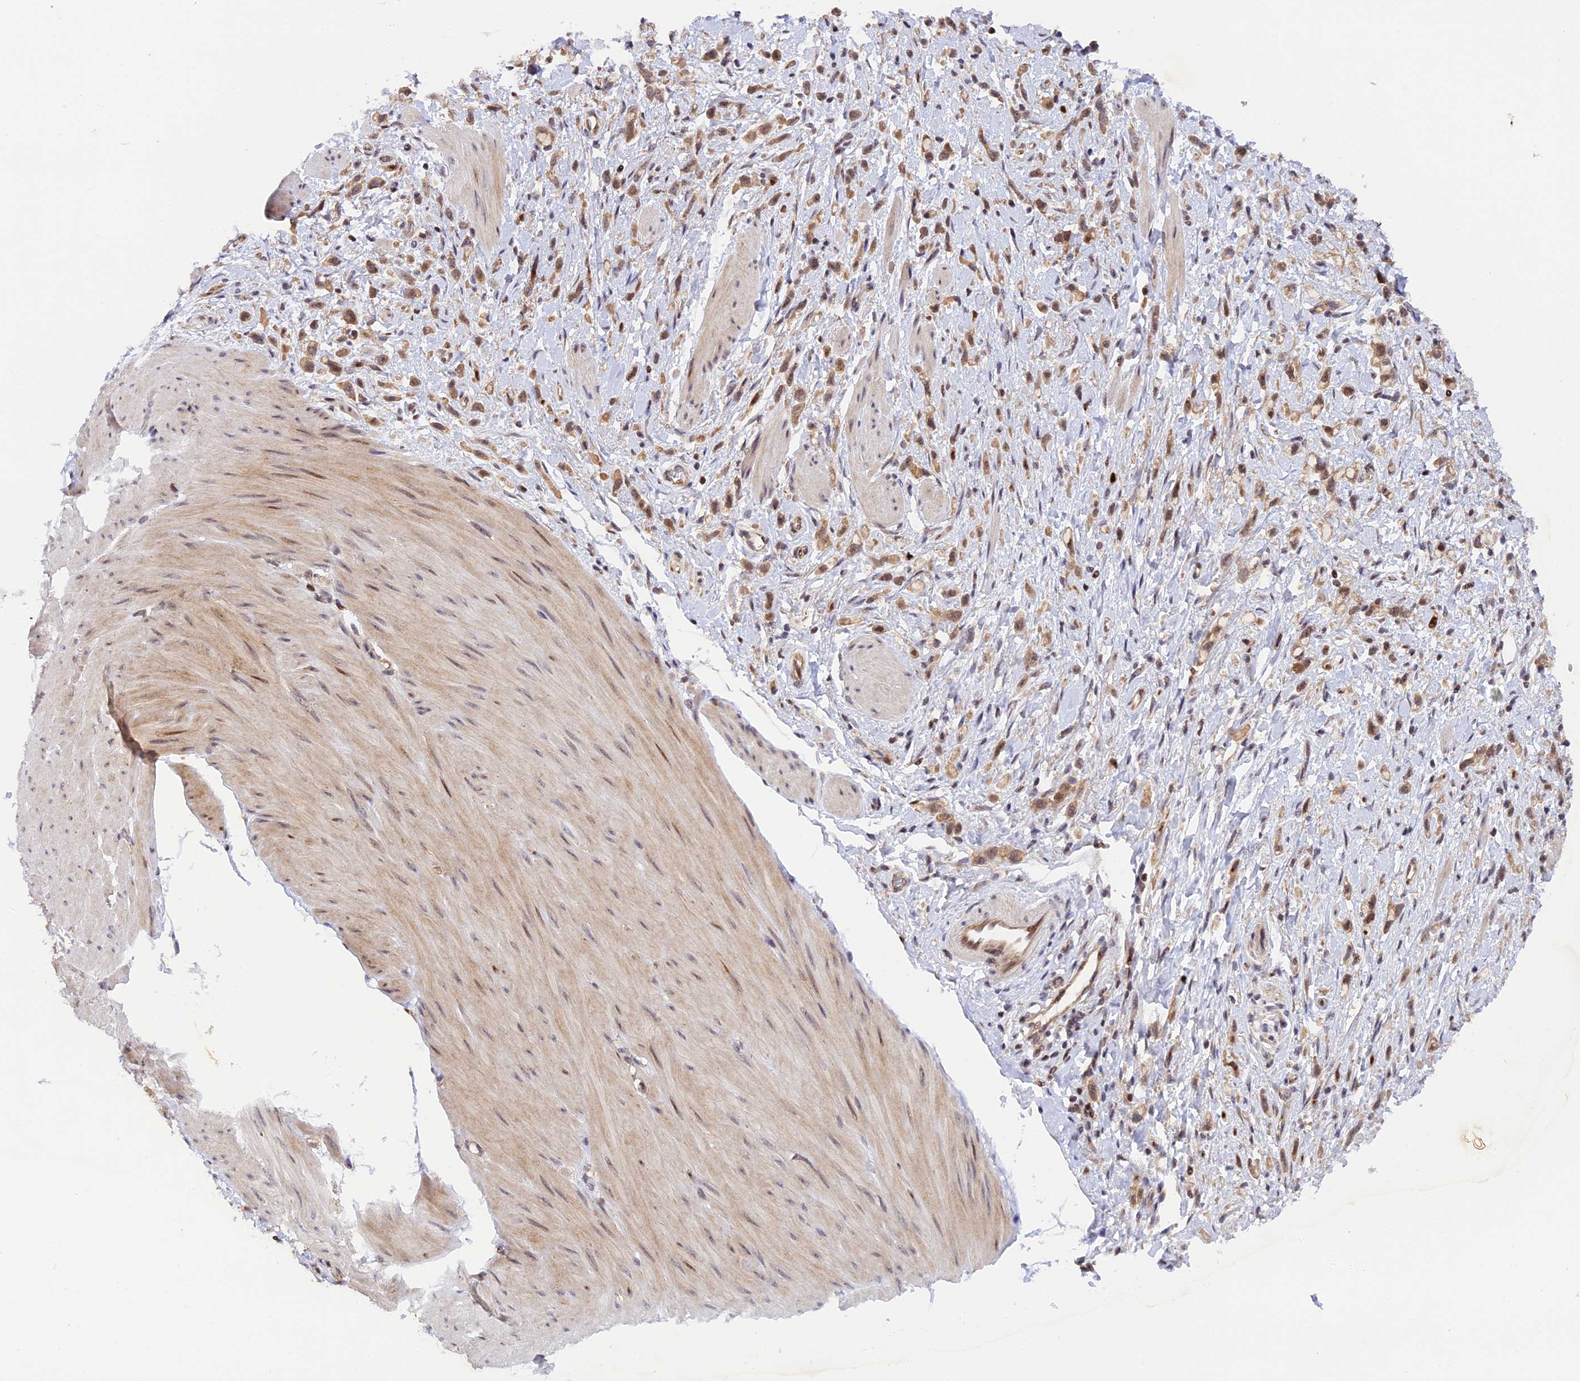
{"staining": {"intensity": "moderate", "quantity": ">75%", "location": "cytoplasmic/membranous"}, "tissue": "stomach cancer", "cell_type": "Tumor cells", "image_type": "cancer", "snomed": [{"axis": "morphology", "description": "Adenocarcinoma, NOS"}, {"axis": "topography", "description": "Stomach"}], "caption": "IHC of human stomach adenocarcinoma reveals medium levels of moderate cytoplasmic/membranous positivity in approximately >75% of tumor cells.", "gene": "SAMD4A", "patient": {"sex": "female", "age": 65}}